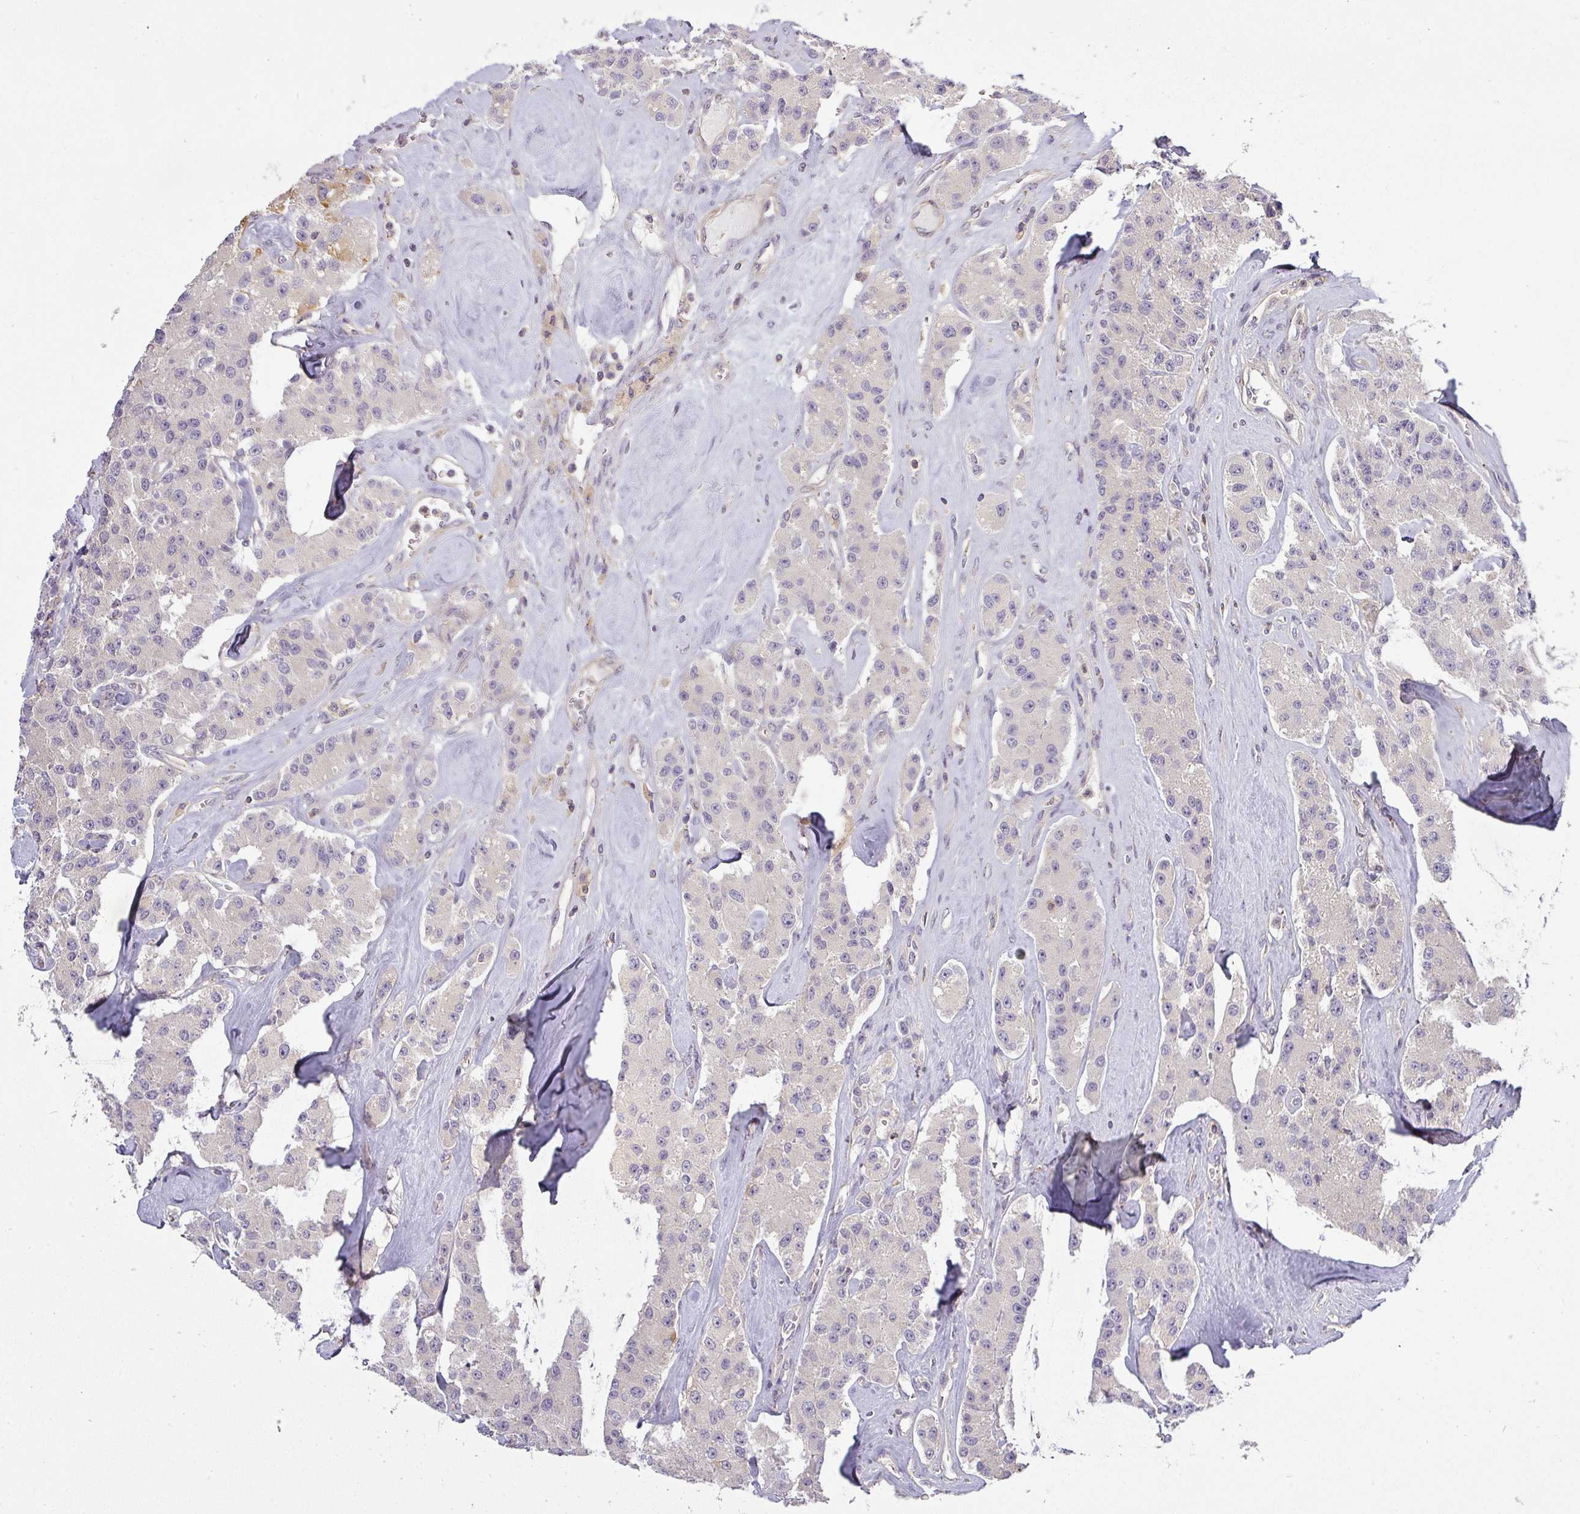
{"staining": {"intensity": "negative", "quantity": "none", "location": "none"}, "tissue": "carcinoid", "cell_type": "Tumor cells", "image_type": "cancer", "snomed": [{"axis": "morphology", "description": "Carcinoid, malignant, NOS"}, {"axis": "topography", "description": "Pancreas"}], "caption": "This is an immunohistochemistry histopathology image of human malignant carcinoid. There is no staining in tumor cells.", "gene": "NIN", "patient": {"sex": "male", "age": 41}}